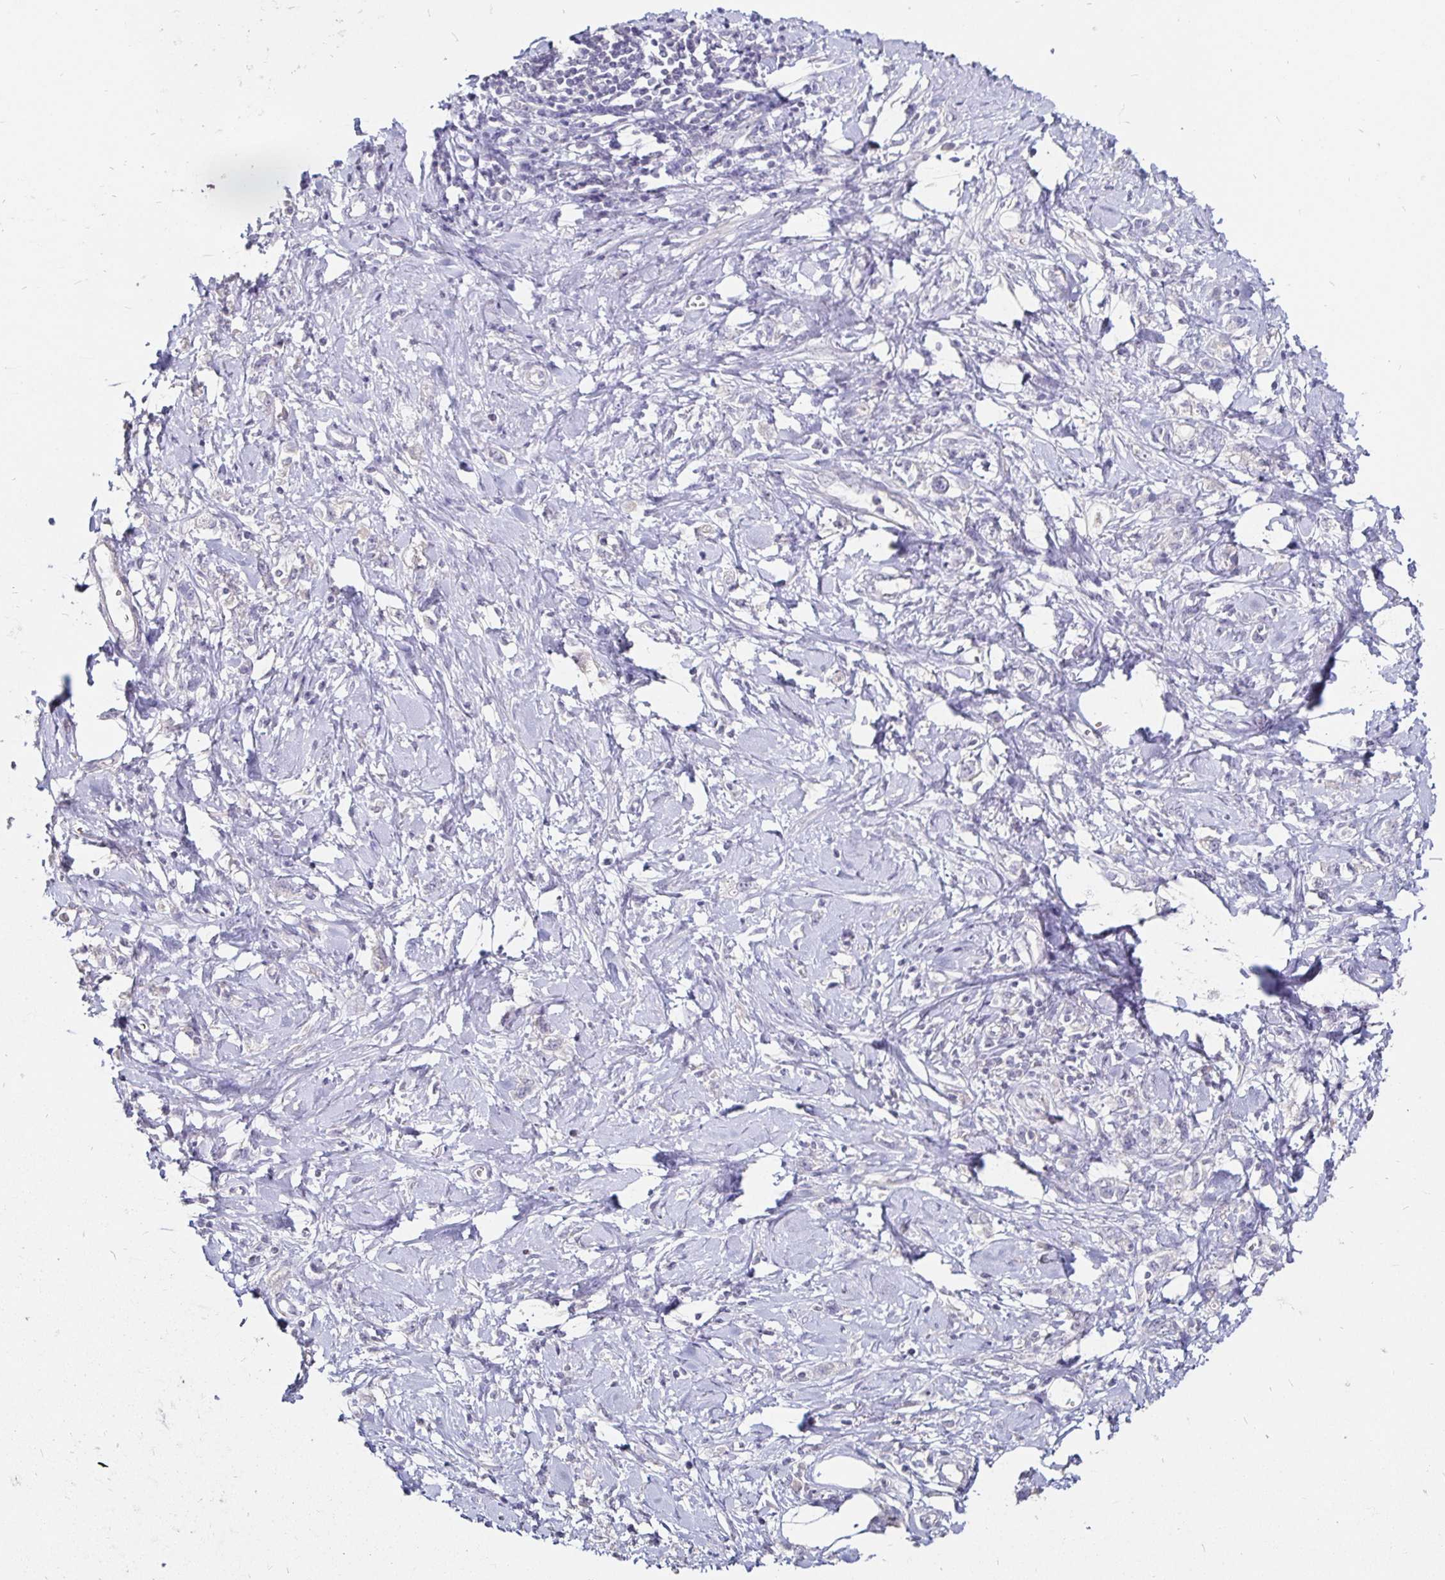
{"staining": {"intensity": "negative", "quantity": "none", "location": "none"}, "tissue": "stomach cancer", "cell_type": "Tumor cells", "image_type": "cancer", "snomed": [{"axis": "morphology", "description": "Adenocarcinoma, NOS"}, {"axis": "topography", "description": "Stomach"}], "caption": "A micrograph of human stomach cancer (adenocarcinoma) is negative for staining in tumor cells.", "gene": "FAIM2", "patient": {"sex": "female", "age": 76}}